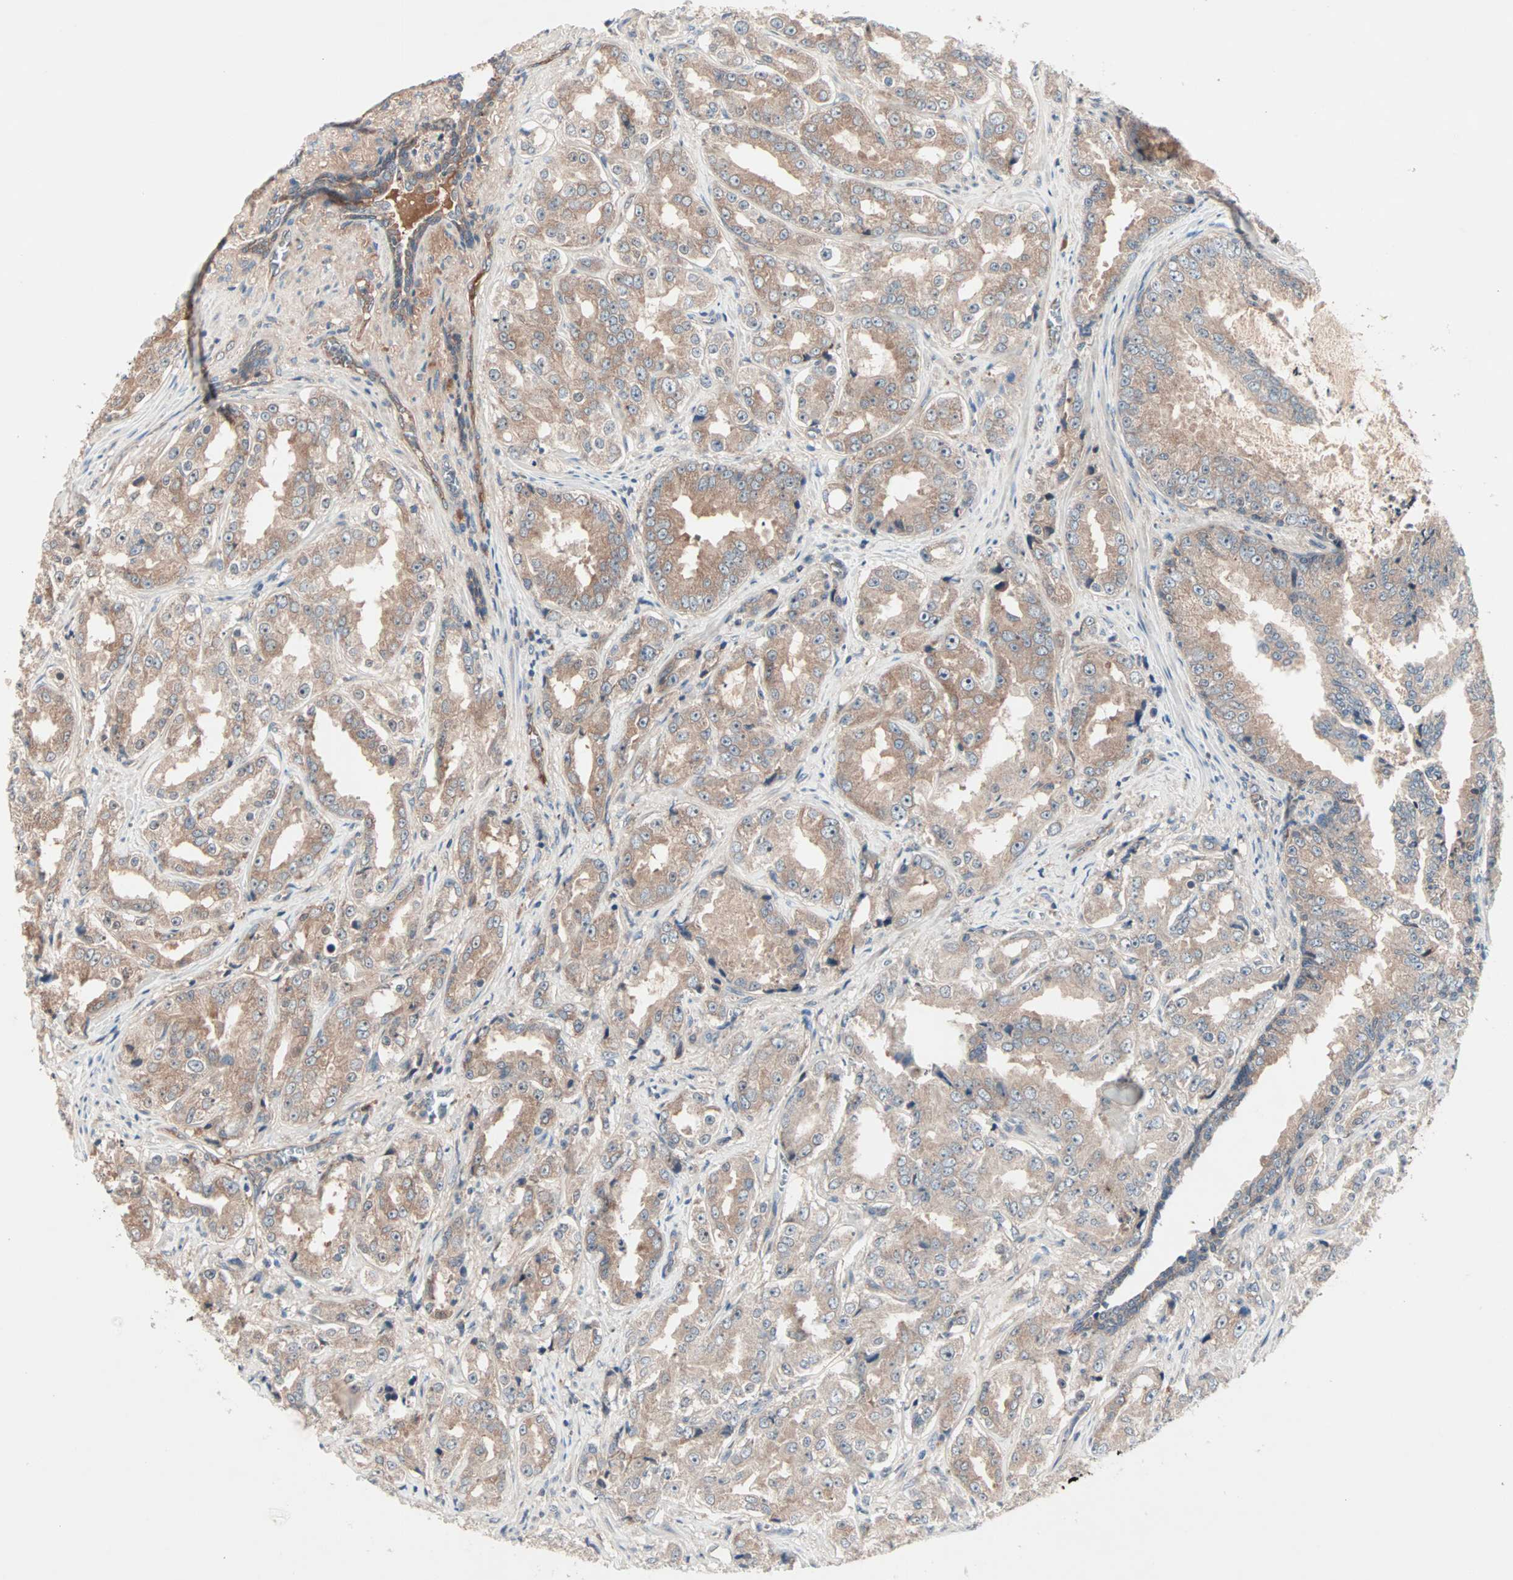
{"staining": {"intensity": "moderate", "quantity": ">75%", "location": "cytoplasmic/membranous"}, "tissue": "prostate cancer", "cell_type": "Tumor cells", "image_type": "cancer", "snomed": [{"axis": "morphology", "description": "Adenocarcinoma, High grade"}, {"axis": "topography", "description": "Prostate"}], "caption": "Immunohistochemistry histopathology image of prostate cancer (adenocarcinoma (high-grade)) stained for a protein (brown), which displays medium levels of moderate cytoplasmic/membranous positivity in approximately >75% of tumor cells.", "gene": "CAD", "patient": {"sex": "male", "age": 73}}